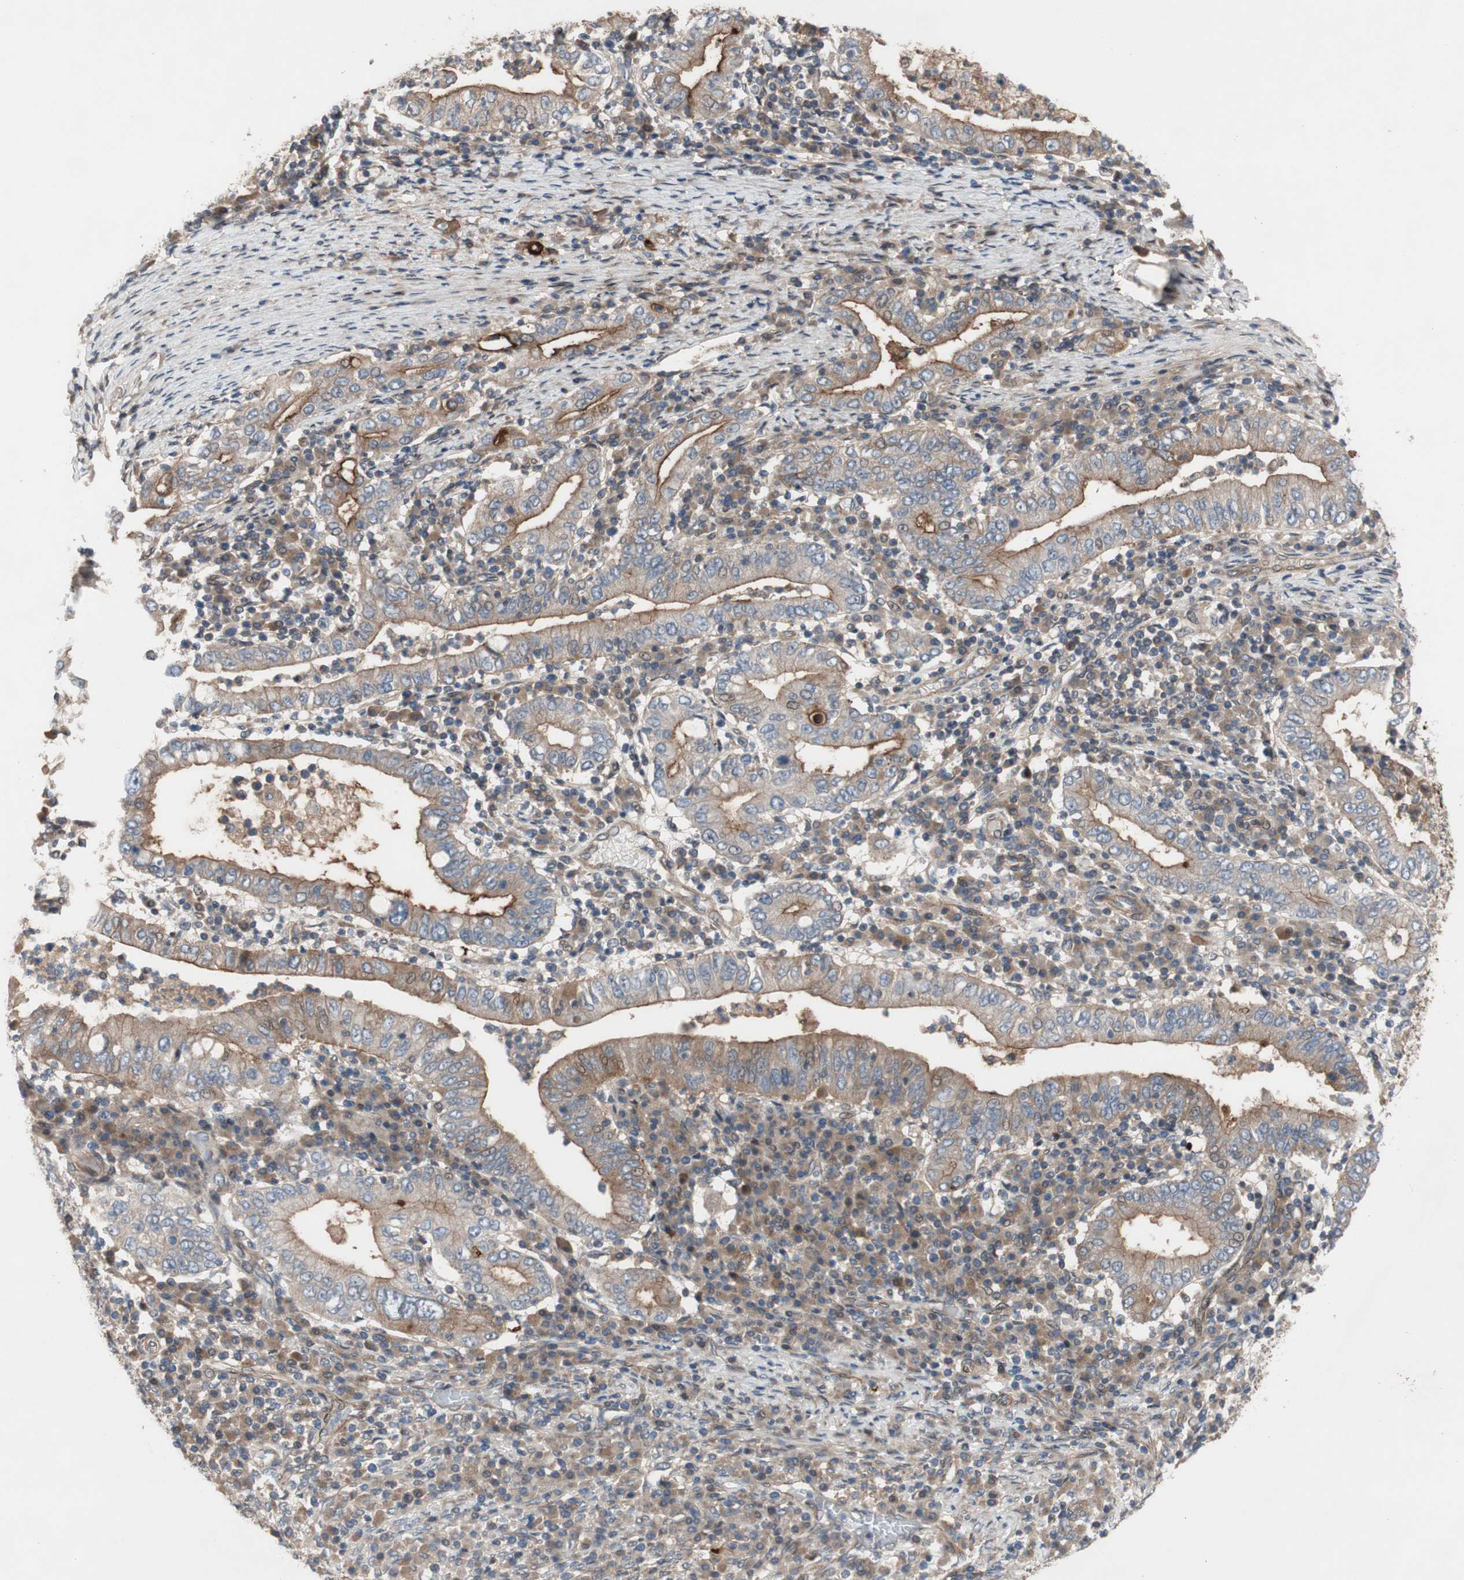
{"staining": {"intensity": "weak", "quantity": "25%-75%", "location": "cytoplasmic/membranous"}, "tissue": "stomach cancer", "cell_type": "Tumor cells", "image_type": "cancer", "snomed": [{"axis": "morphology", "description": "Normal tissue, NOS"}, {"axis": "morphology", "description": "Adenocarcinoma, NOS"}, {"axis": "topography", "description": "Esophagus"}, {"axis": "topography", "description": "Stomach, upper"}, {"axis": "topography", "description": "Peripheral nerve tissue"}], "caption": "Tumor cells show low levels of weak cytoplasmic/membranous expression in approximately 25%-75% of cells in stomach cancer (adenocarcinoma).", "gene": "OAZ1", "patient": {"sex": "male", "age": 62}}